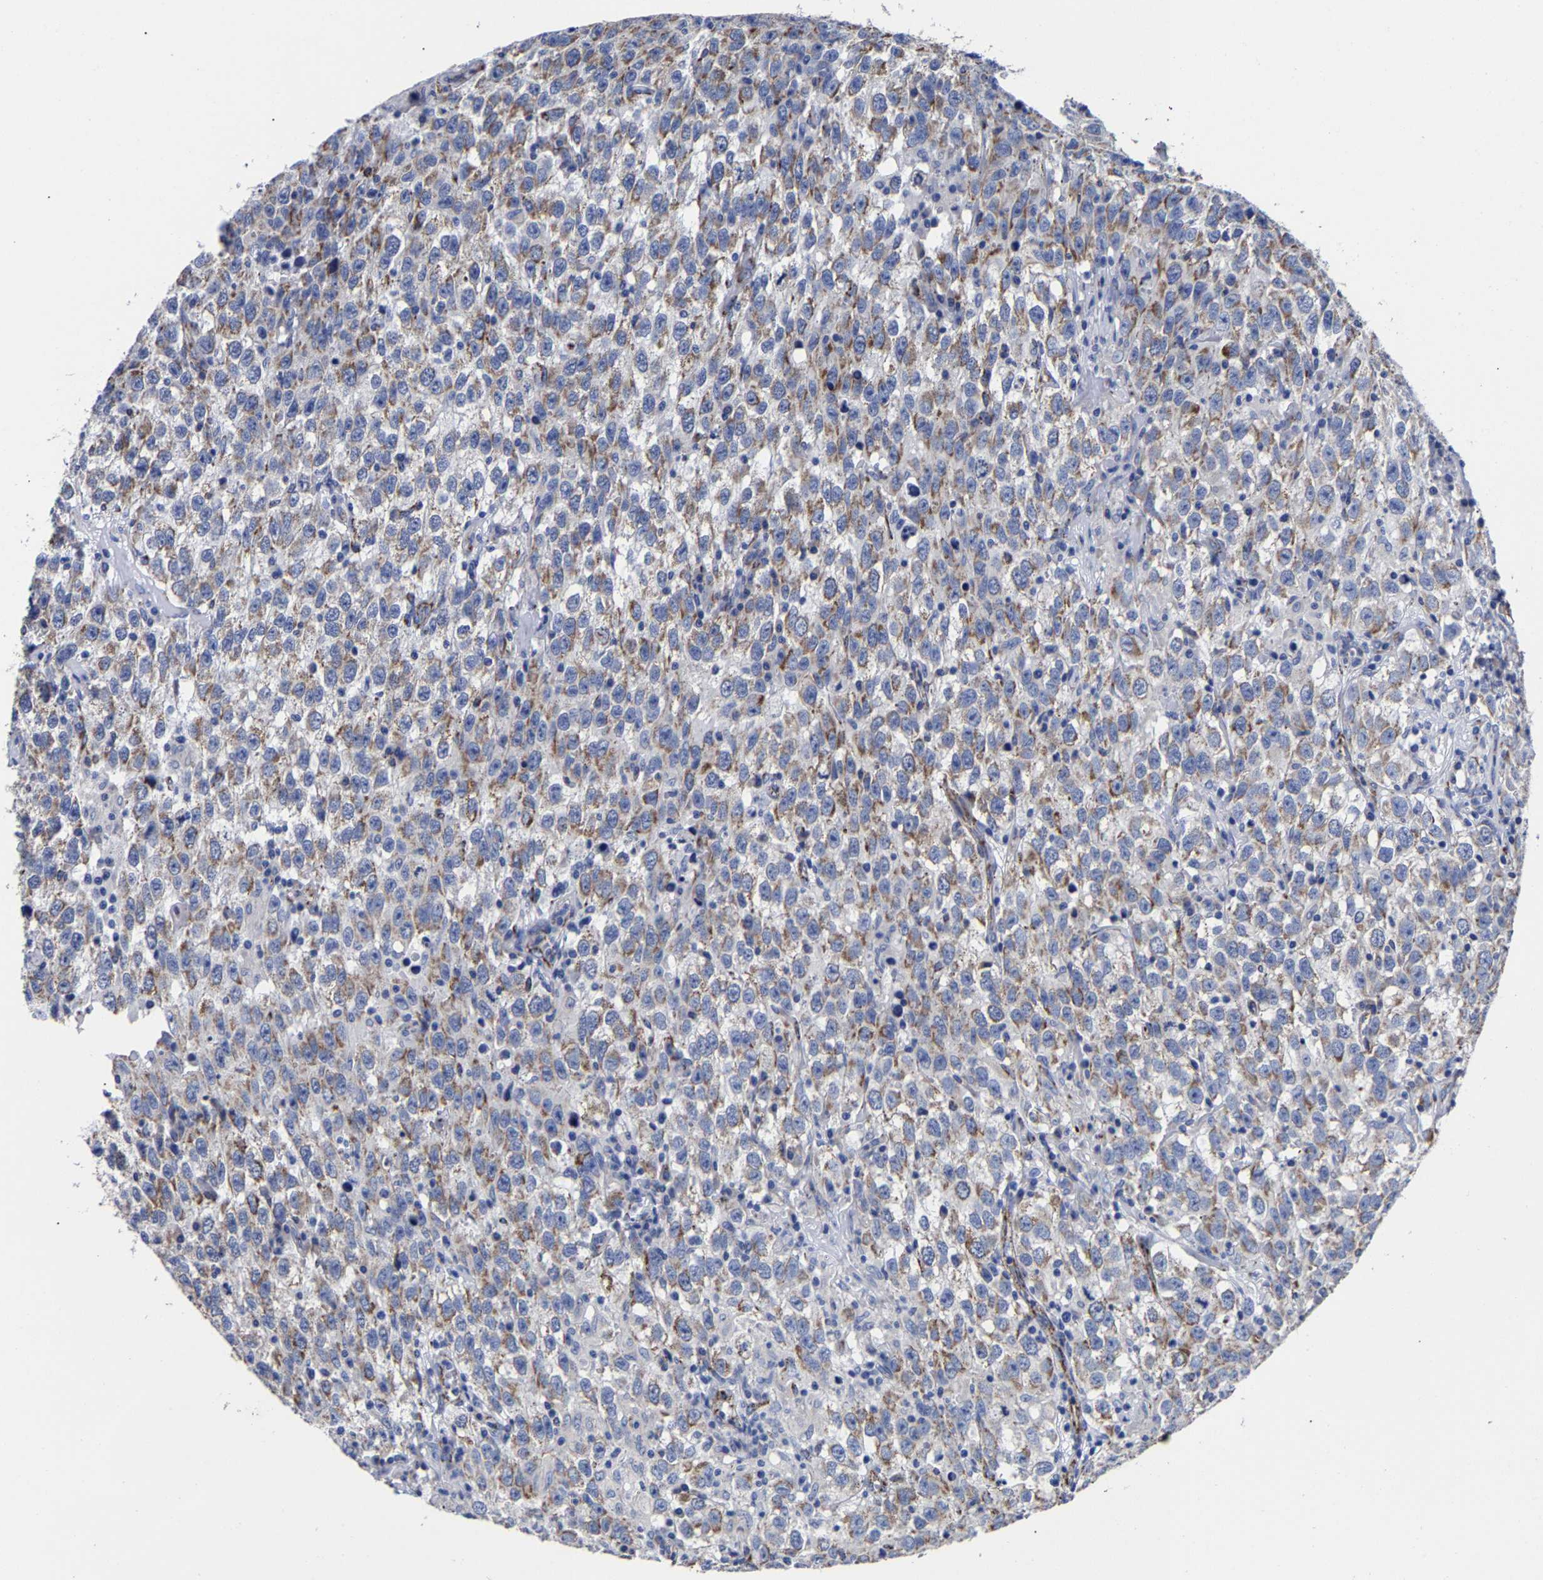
{"staining": {"intensity": "weak", "quantity": ">75%", "location": "cytoplasmic/membranous"}, "tissue": "testis cancer", "cell_type": "Tumor cells", "image_type": "cancer", "snomed": [{"axis": "morphology", "description": "Seminoma, NOS"}, {"axis": "topography", "description": "Testis"}], "caption": "Immunohistochemical staining of human seminoma (testis) demonstrates low levels of weak cytoplasmic/membranous protein staining in approximately >75% of tumor cells.", "gene": "AASS", "patient": {"sex": "male", "age": 41}}